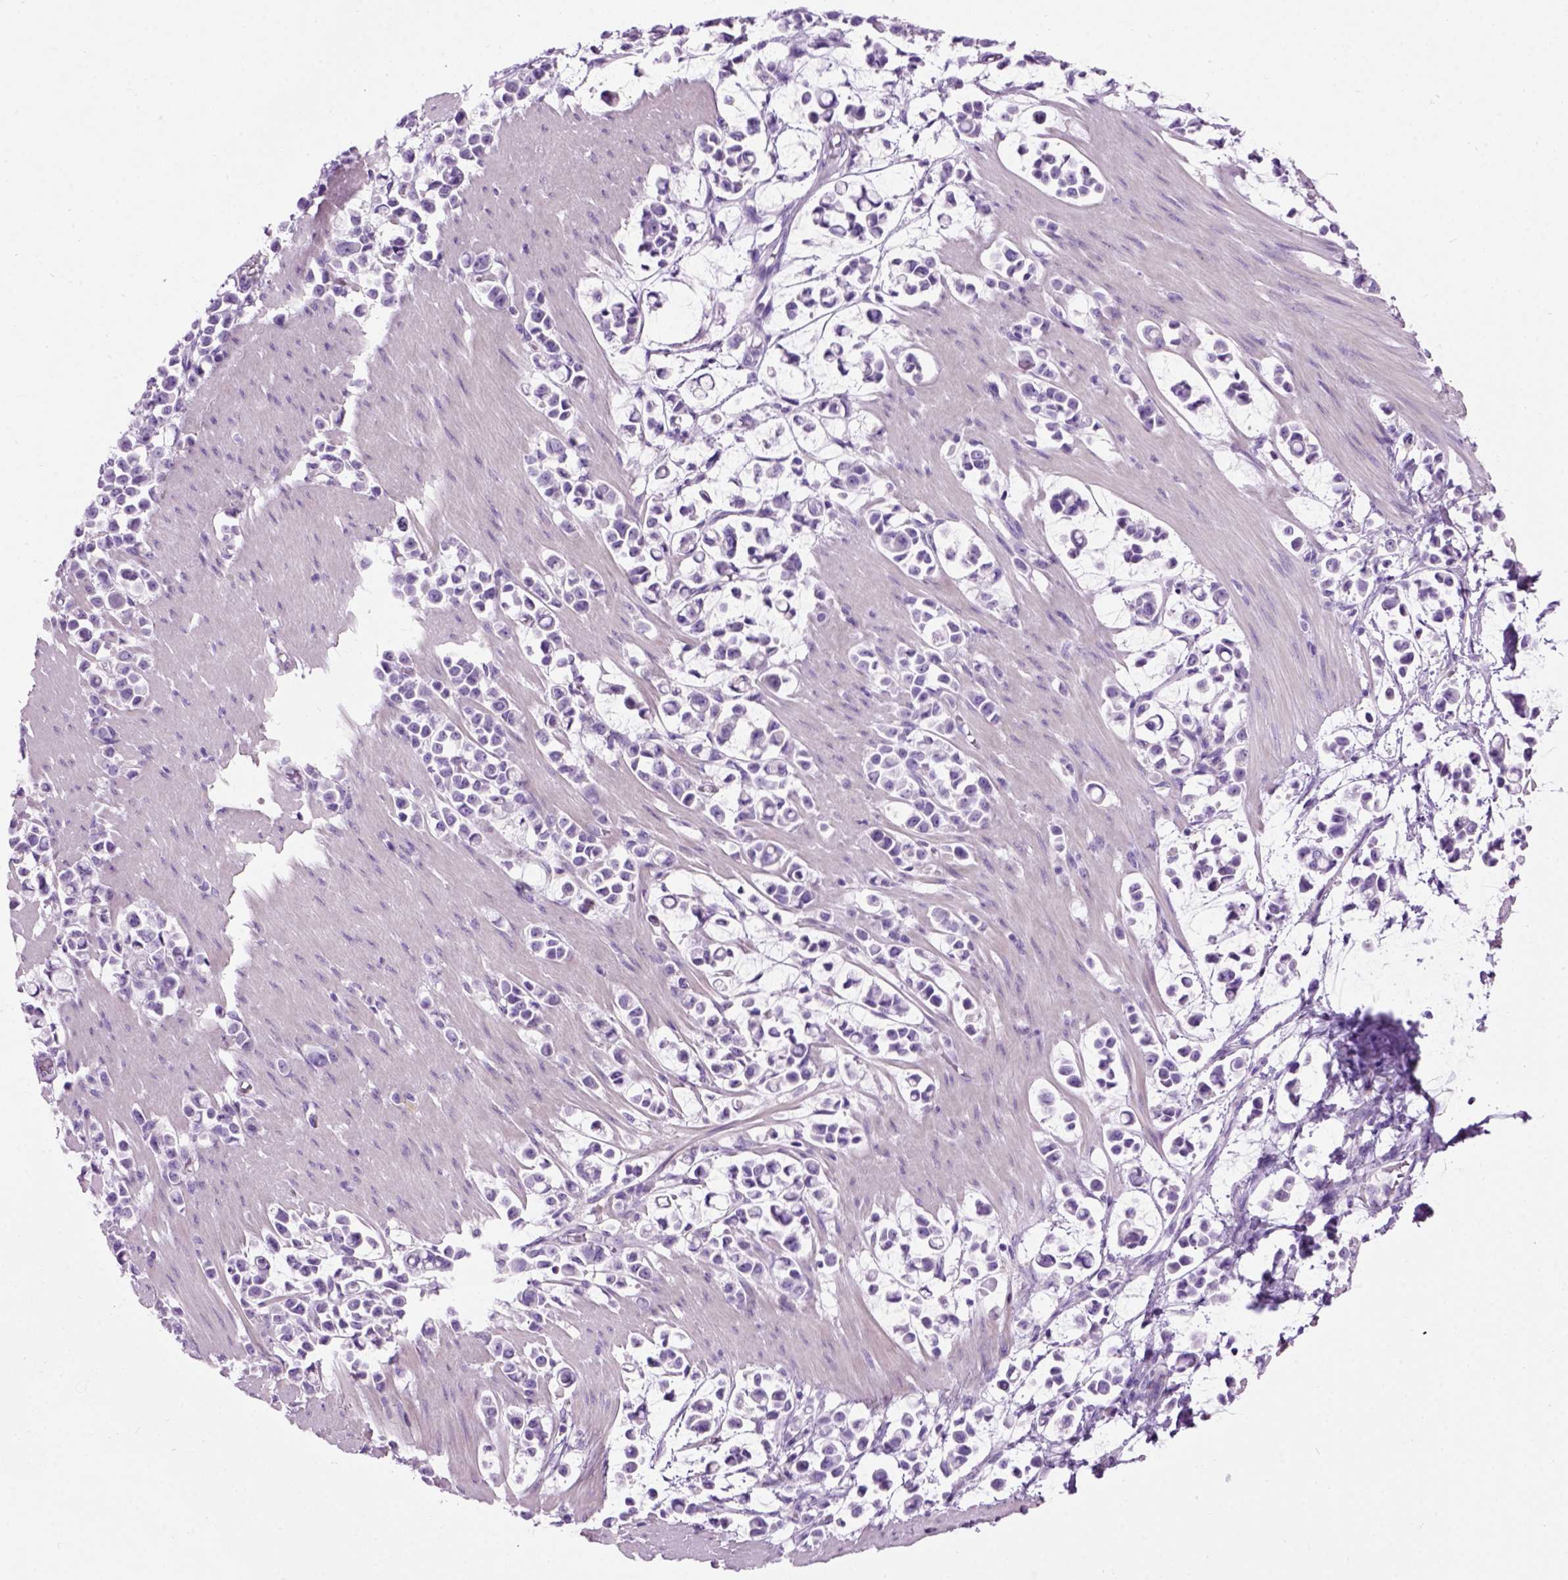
{"staining": {"intensity": "negative", "quantity": "none", "location": "none"}, "tissue": "stomach cancer", "cell_type": "Tumor cells", "image_type": "cancer", "snomed": [{"axis": "morphology", "description": "Adenocarcinoma, NOS"}, {"axis": "topography", "description": "Stomach"}], "caption": "Immunohistochemical staining of stomach cancer displays no significant staining in tumor cells.", "gene": "GABRB2", "patient": {"sex": "male", "age": 82}}